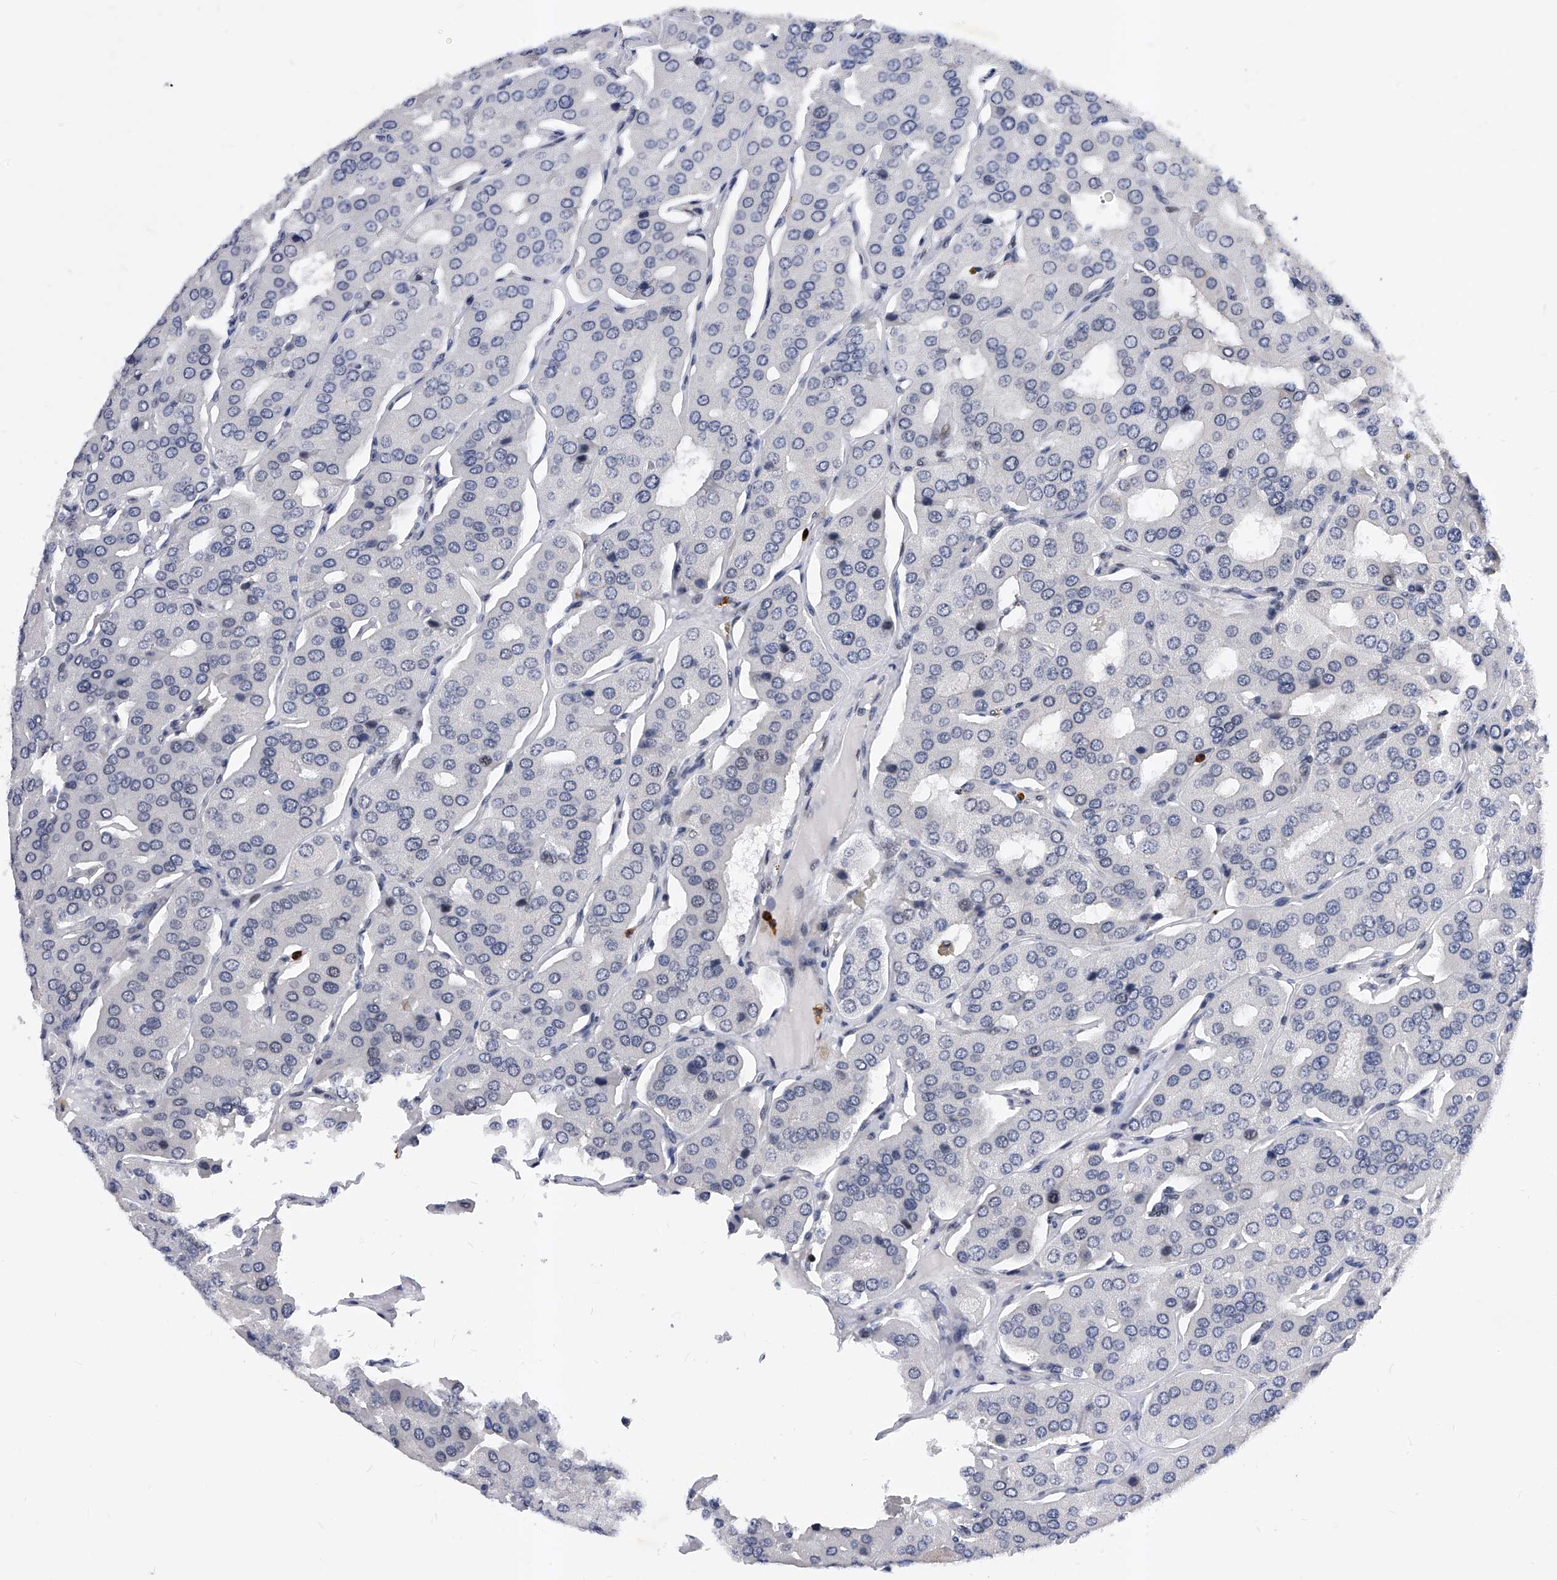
{"staining": {"intensity": "negative", "quantity": "none", "location": "none"}, "tissue": "parathyroid gland", "cell_type": "Glandular cells", "image_type": "normal", "snomed": [{"axis": "morphology", "description": "Normal tissue, NOS"}, {"axis": "morphology", "description": "Adenoma, NOS"}, {"axis": "topography", "description": "Parathyroid gland"}], "caption": "Immunohistochemistry micrograph of unremarkable human parathyroid gland stained for a protein (brown), which reveals no staining in glandular cells. The staining is performed using DAB (3,3'-diaminobenzidine) brown chromogen with nuclei counter-stained in using hematoxylin.", "gene": "TESK2", "patient": {"sex": "female", "age": 86}}